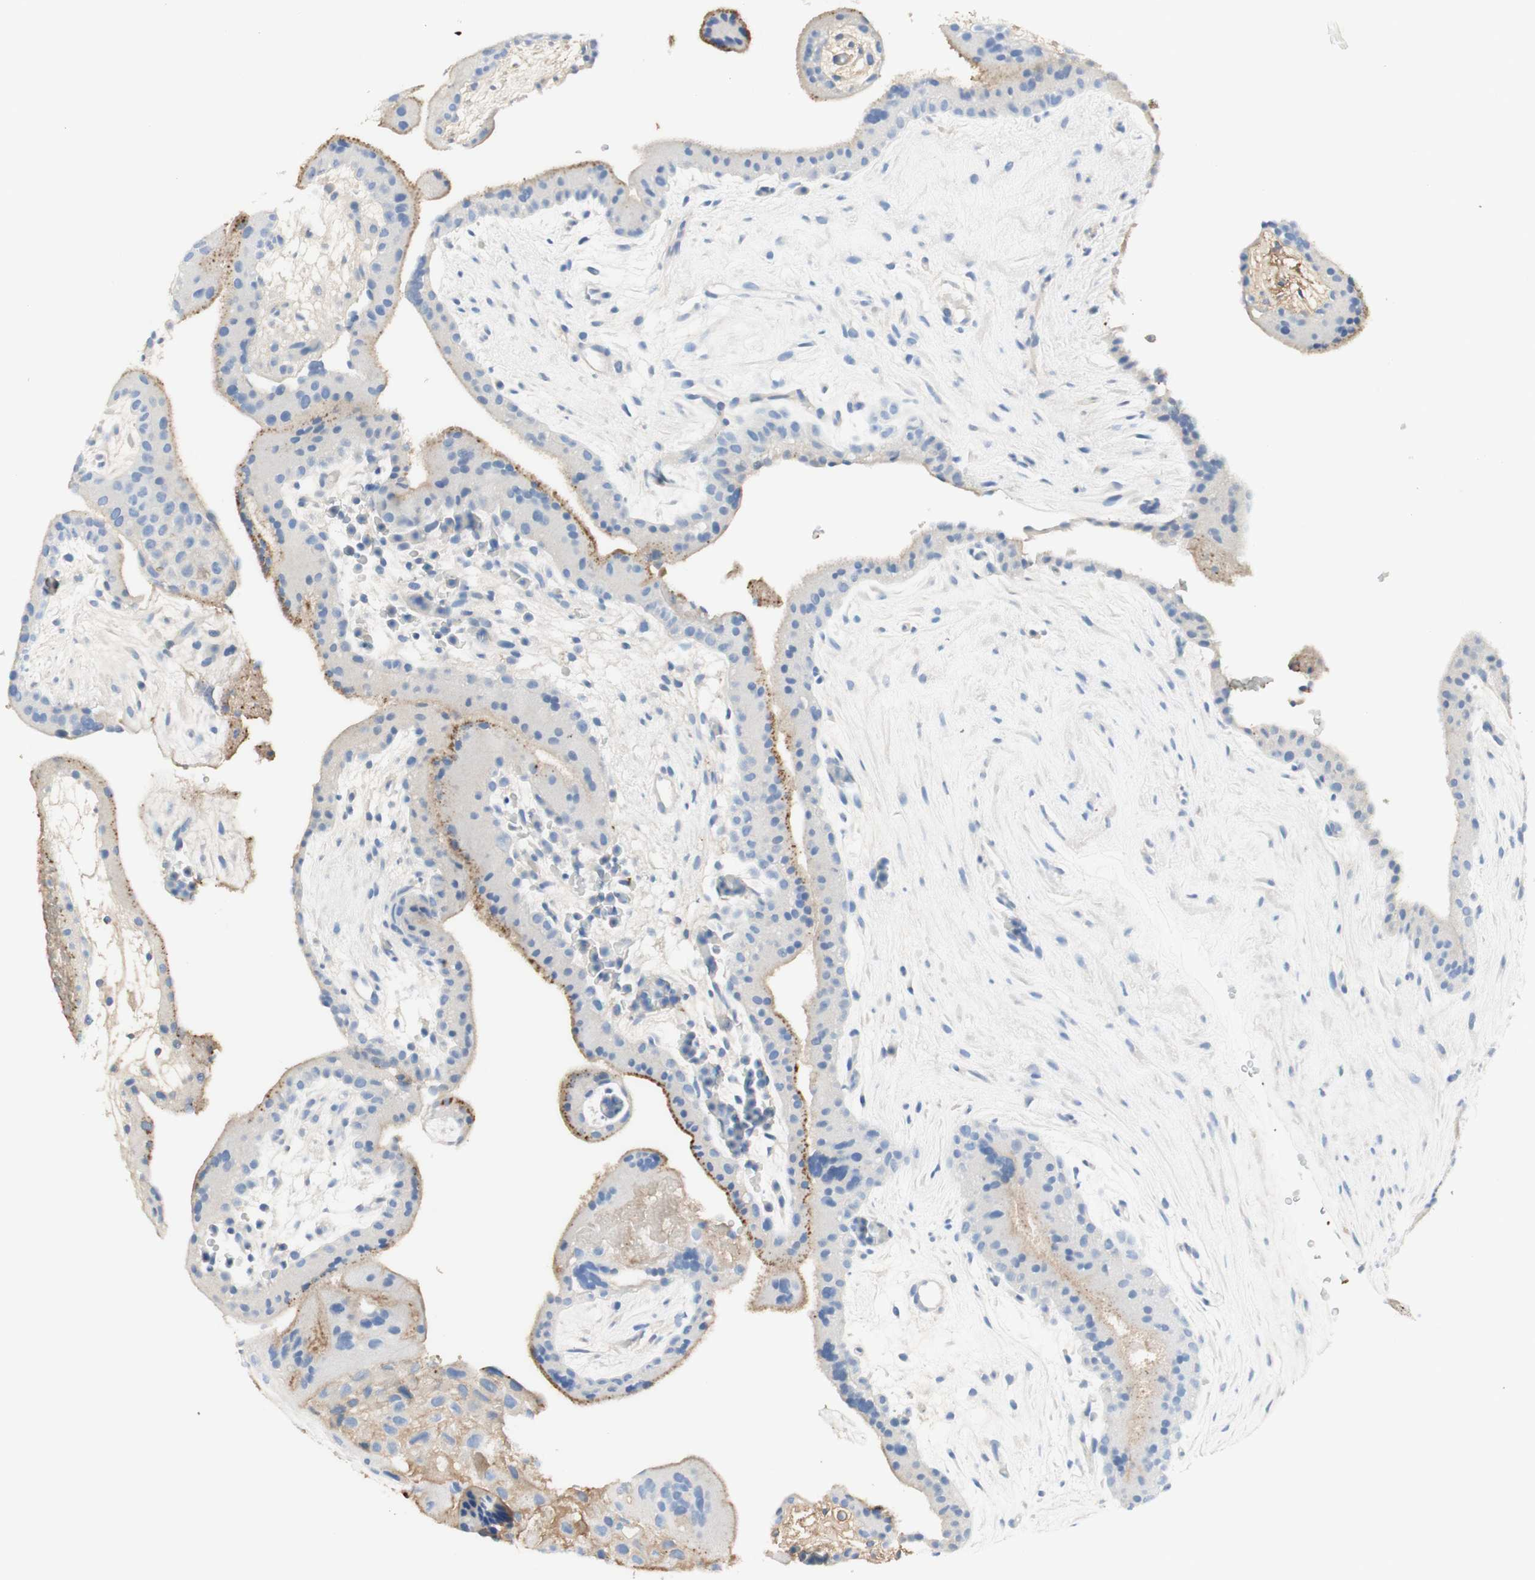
{"staining": {"intensity": "negative", "quantity": "none", "location": "none"}, "tissue": "placenta", "cell_type": "Decidual cells", "image_type": "normal", "snomed": [{"axis": "morphology", "description": "Normal tissue, NOS"}, {"axis": "topography", "description": "Placenta"}], "caption": "A micrograph of placenta stained for a protein shows no brown staining in decidual cells.", "gene": "KNG1", "patient": {"sex": "female", "age": 19}}